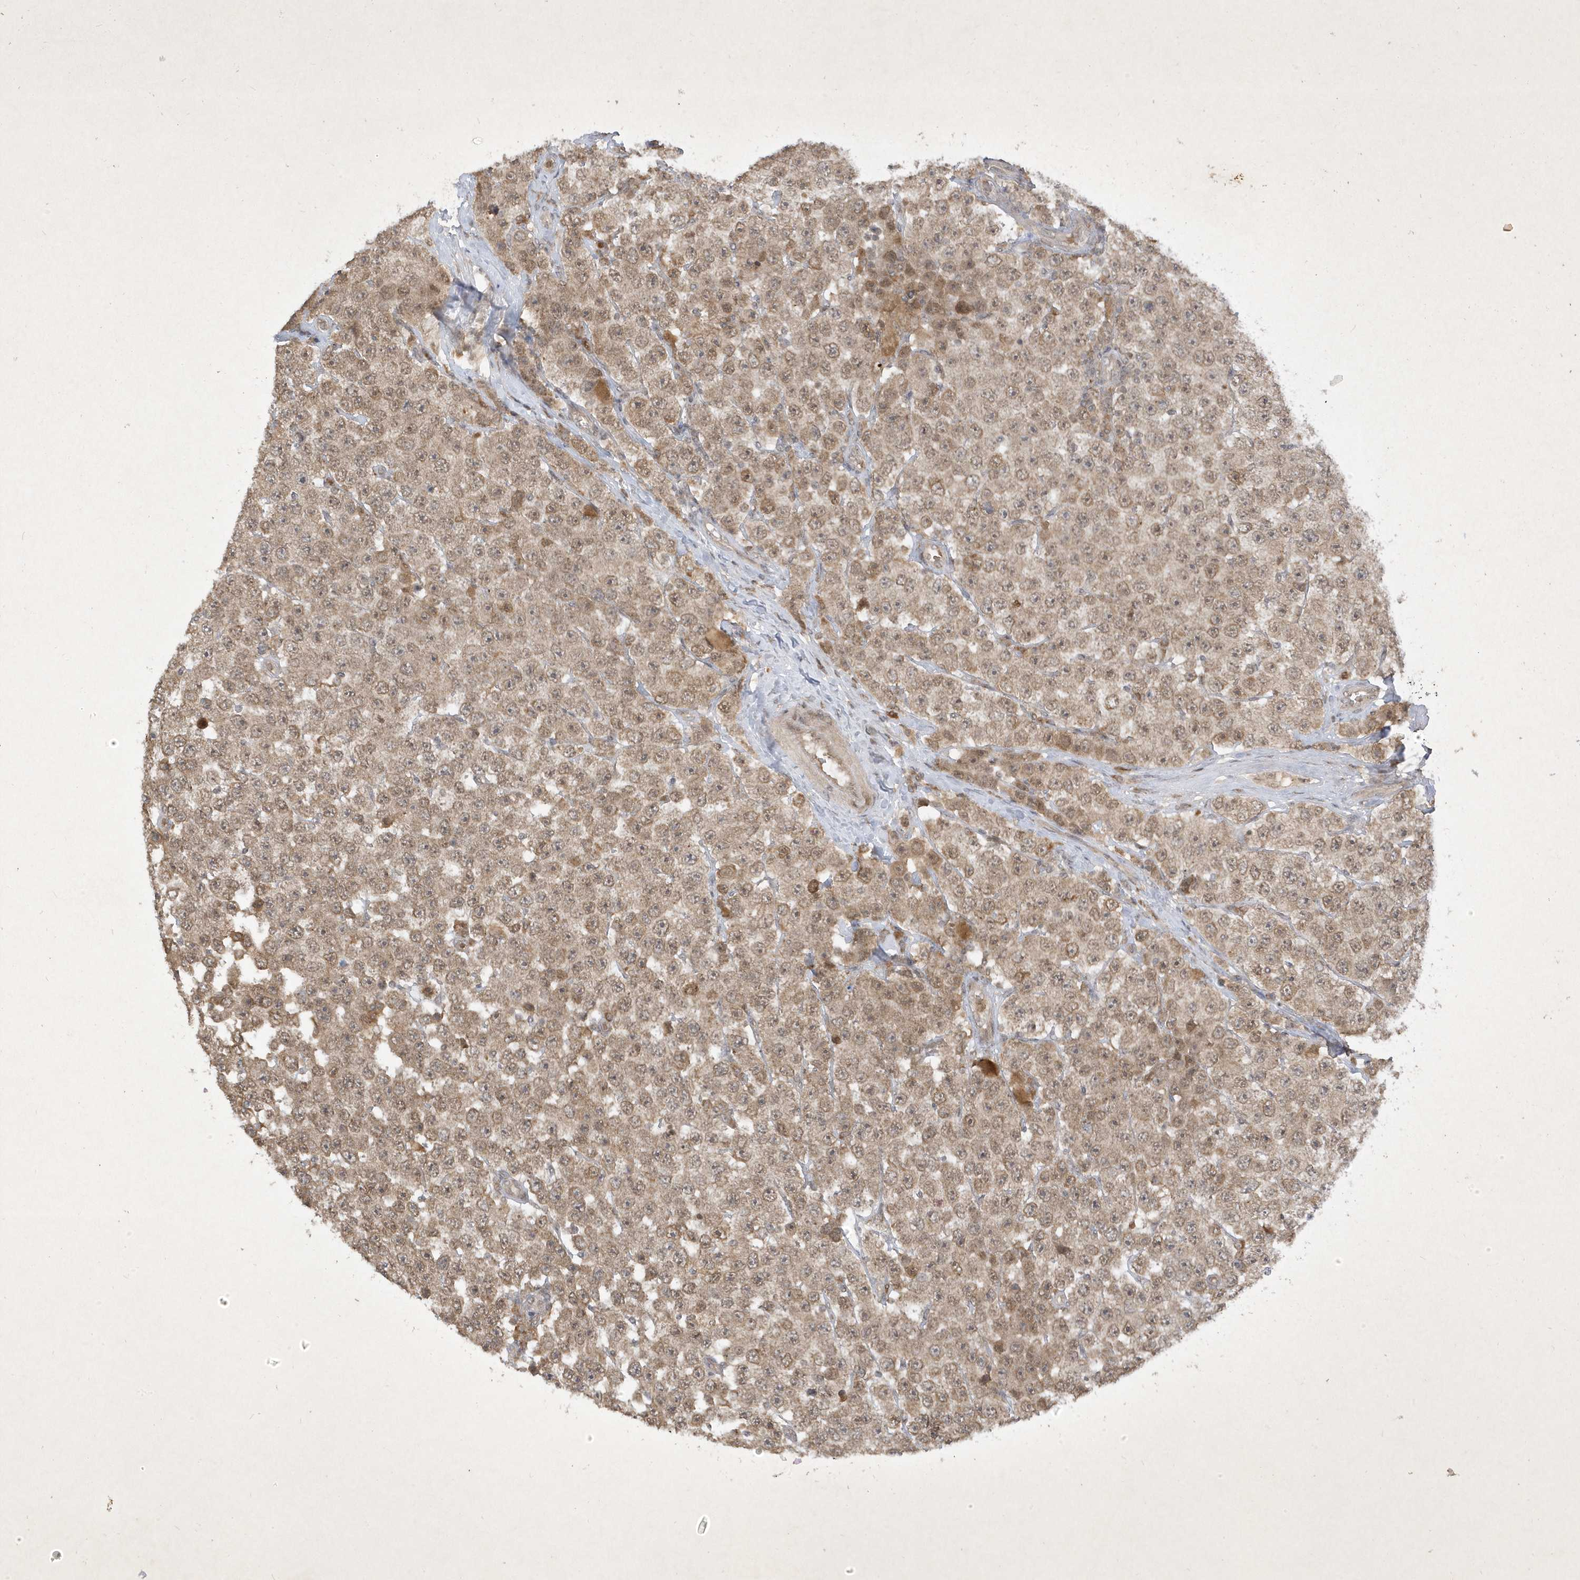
{"staining": {"intensity": "weak", "quantity": ">75%", "location": "cytoplasmic/membranous,nuclear"}, "tissue": "testis cancer", "cell_type": "Tumor cells", "image_type": "cancer", "snomed": [{"axis": "morphology", "description": "Seminoma, NOS"}, {"axis": "topography", "description": "Testis"}], "caption": "The image shows a brown stain indicating the presence of a protein in the cytoplasmic/membranous and nuclear of tumor cells in seminoma (testis).", "gene": "ZNF213", "patient": {"sex": "male", "age": 28}}